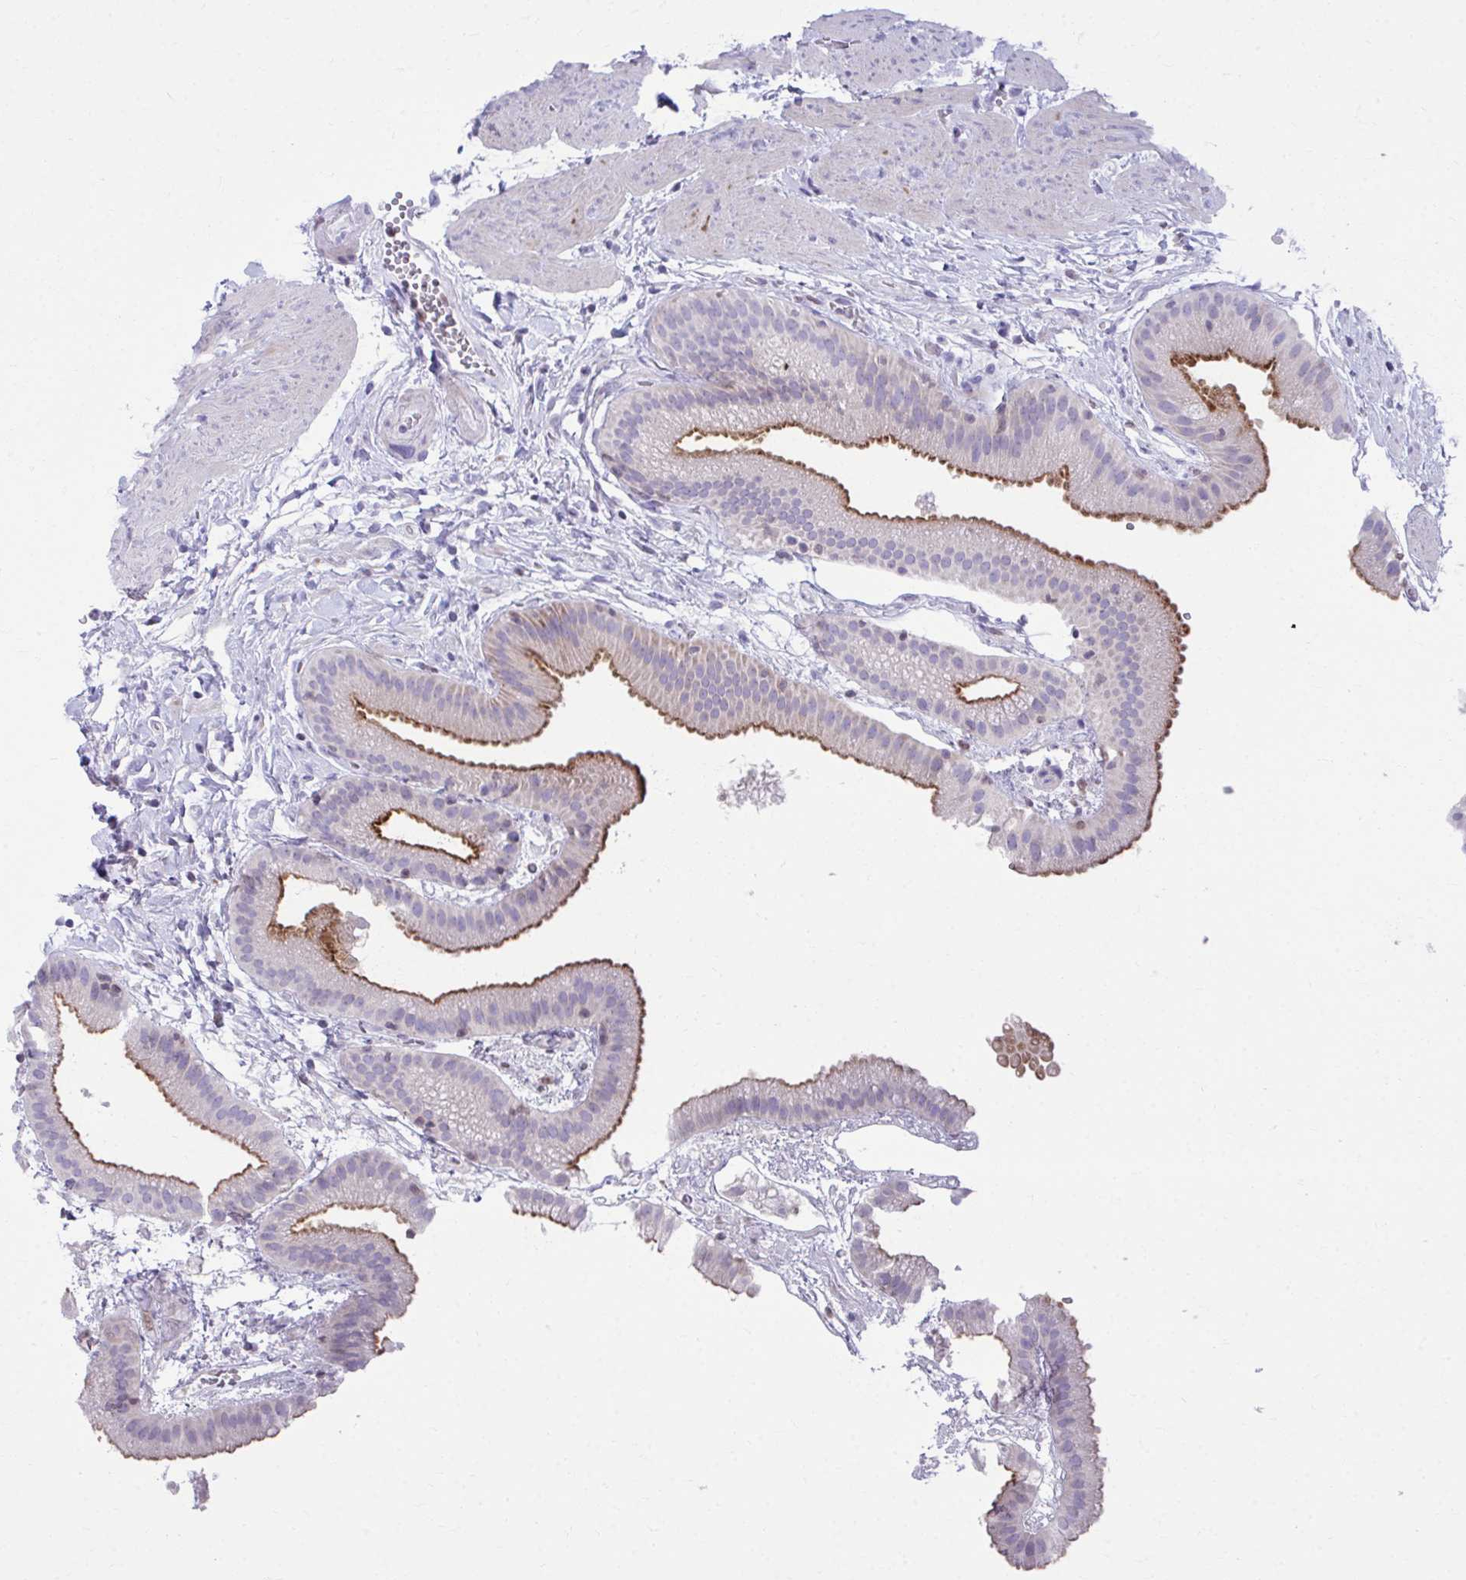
{"staining": {"intensity": "strong", "quantity": "25%-75%", "location": "cytoplasmic/membranous"}, "tissue": "gallbladder", "cell_type": "Glandular cells", "image_type": "normal", "snomed": [{"axis": "morphology", "description": "Normal tissue, NOS"}, {"axis": "topography", "description": "Gallbladder"}], "caption": "DAB (3,3'-diaminobenzidine) immunohistochemical staining of normal gallbladder exhibits strong cytoplasmic/membranous protein staining in about 25%-75% of glandular cells.", "gene": "OR7A5", "patient": {"sex": "female", "age": 63}}